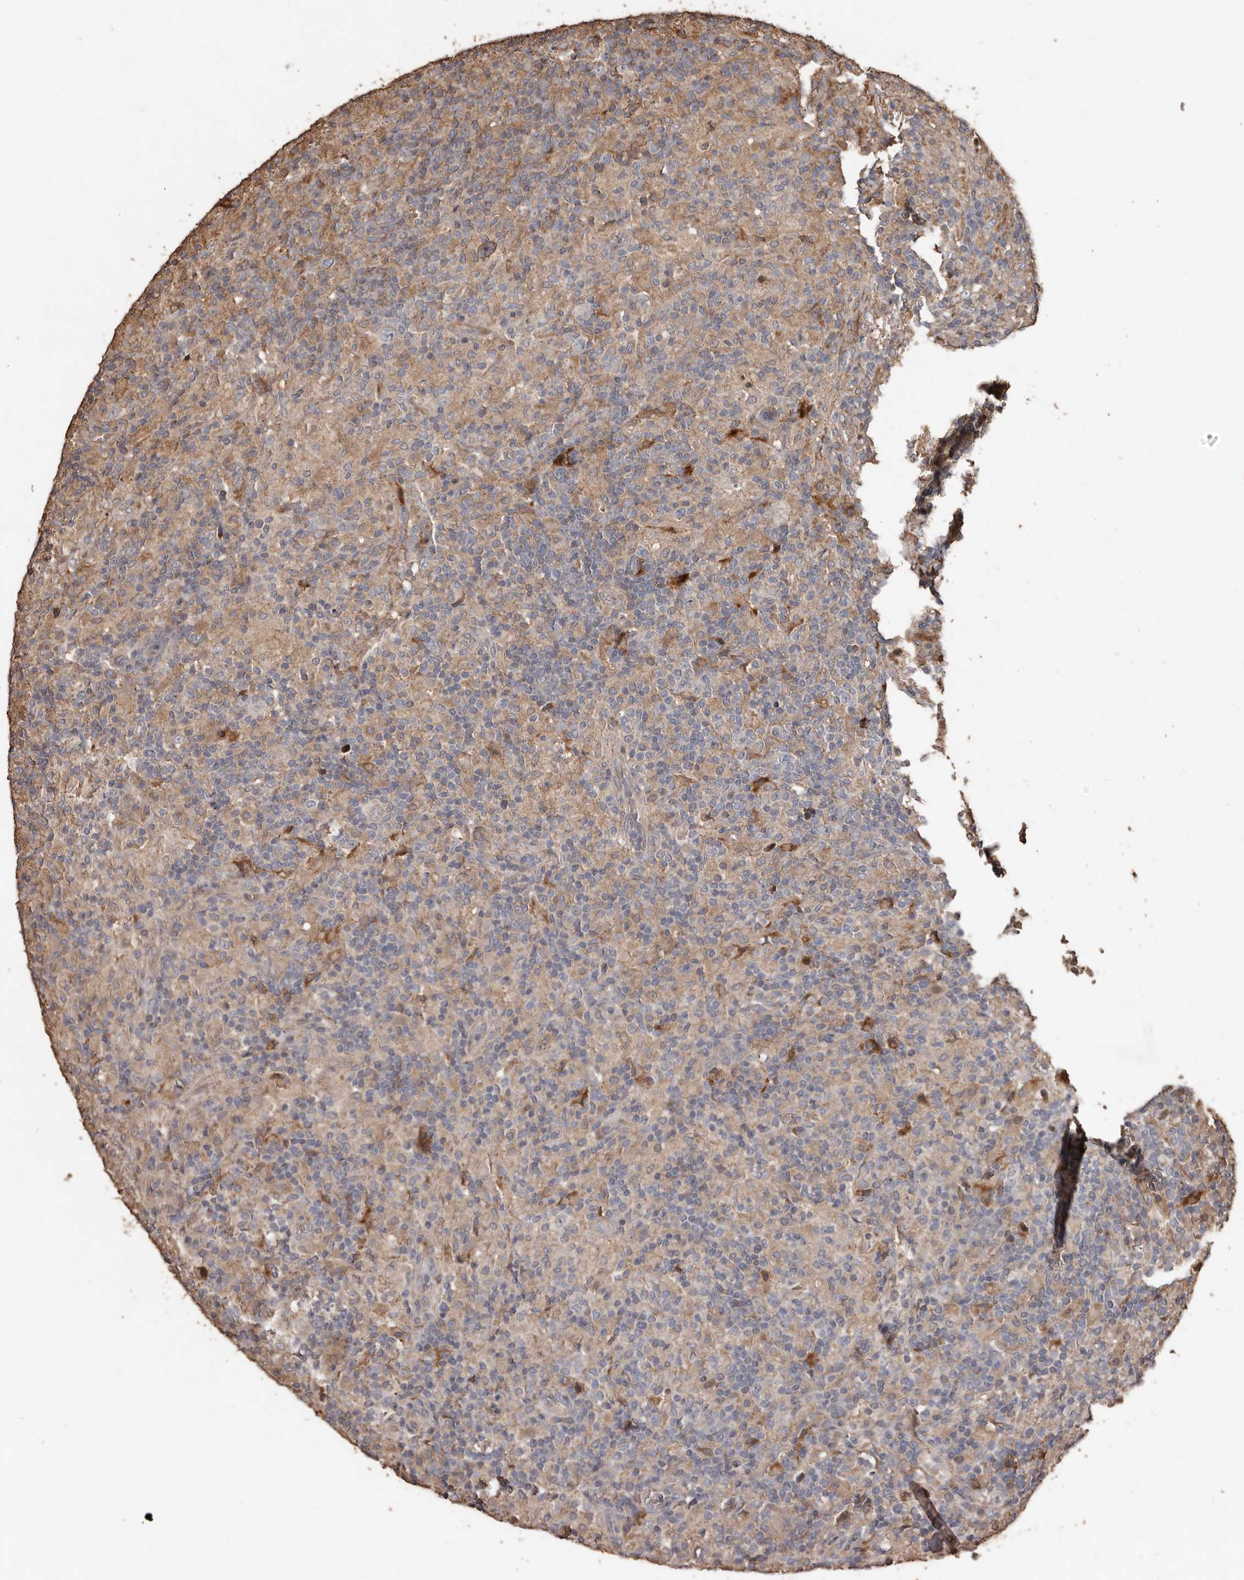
{"staining": {"intensity": "weak", "quantity": "<25%", "location": "cytoplasmic/membranous"}, "tissue": "lymphoma", "cell_type": "Tumor cells", "image_type": "cancer", "snomed": [{"axis": "morphology", "description": "Hodgkin's disease, NOS"}, {"axis": "topography", "description": "Lymph node"}], "caption": "DAB (3,3'-diaminobenzidine) immunohistochemical staining of human Hodgkin's disease reveals no significant staining in tumor cells.", "gene": "RANBP17", "patient": {"sex": "male", "age": 70}}